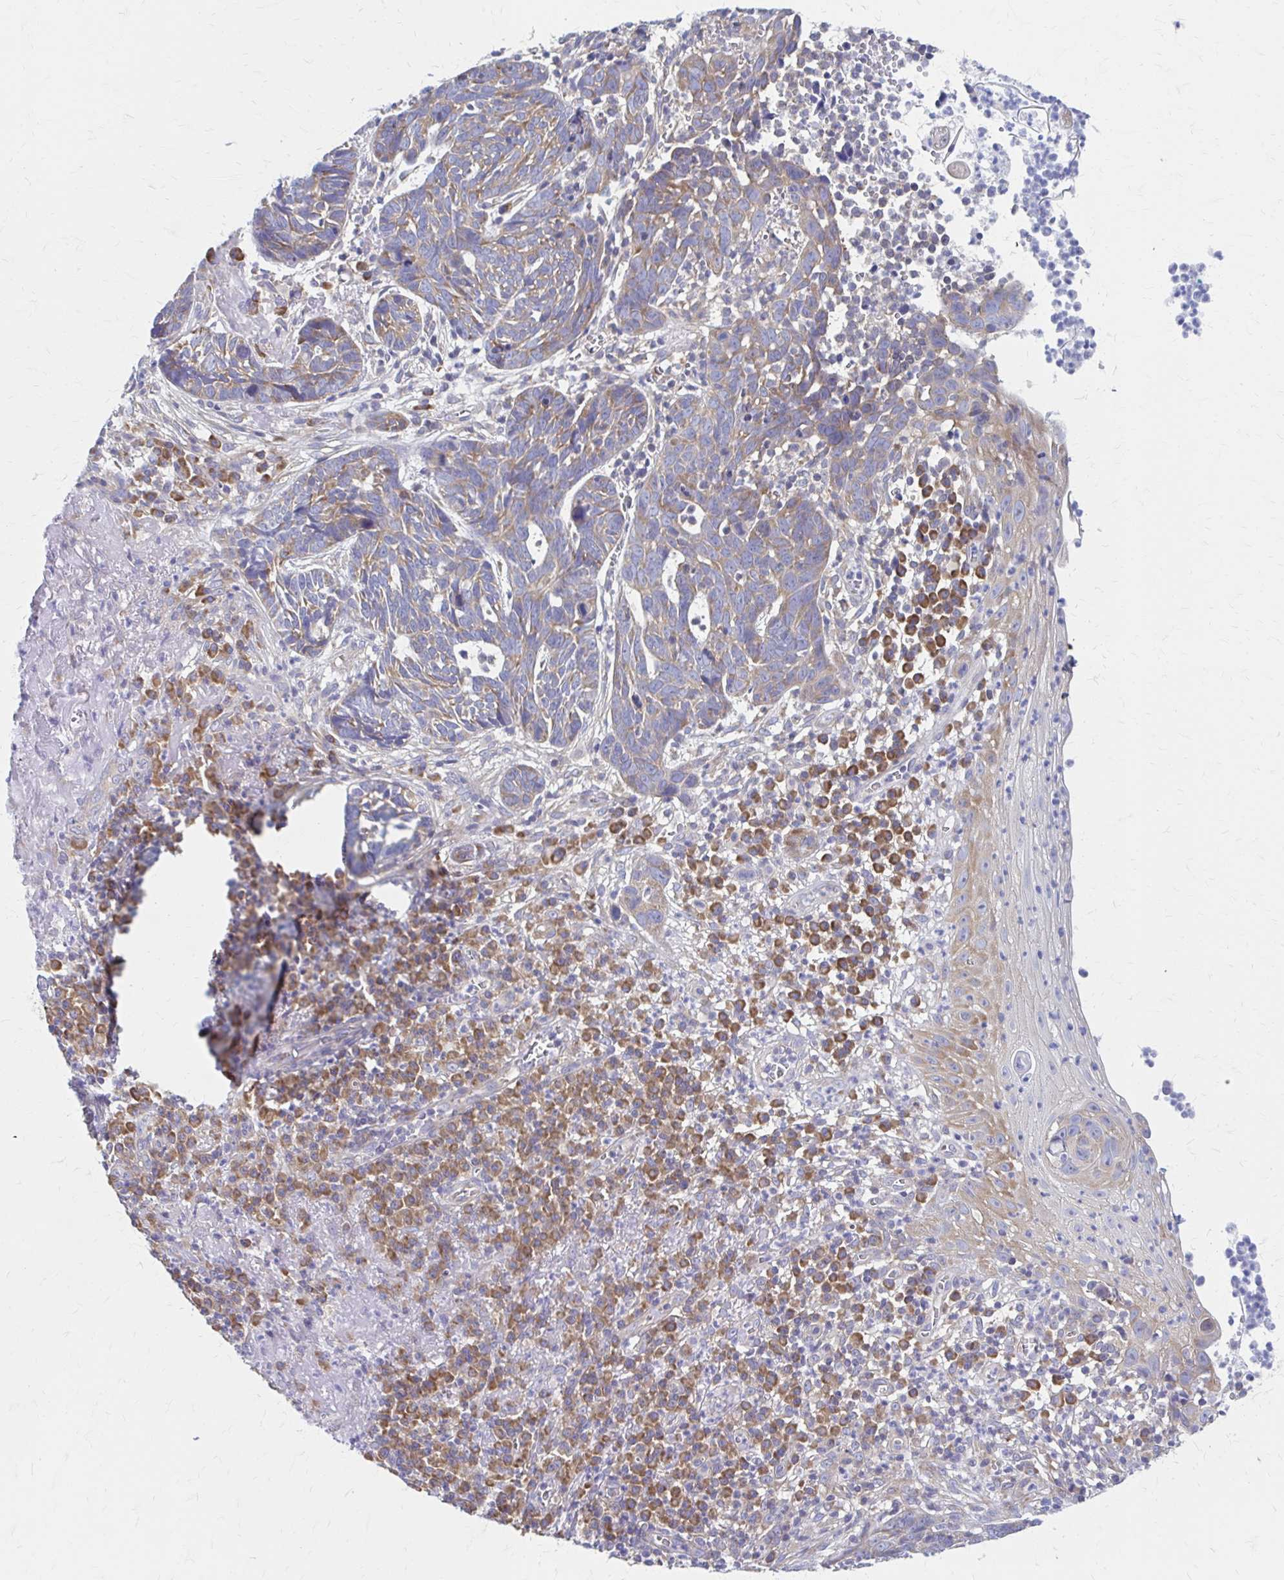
{"staining": {"intensity": "moderate", "quantity": "25%-75%", "location": "cytoplasmic/membranous"}, "tissue": "skin cancer", "cell_type": "Tumor cells", "image_type": "cancer", "snomed": [{"axis": "morphology", "description": "Basal cell carcinoma"}, {"axis": "topography", "description": "Skin"}, {"axis": "topography", "description": "Skin of face"}], "caption": "Human basal cell carcinoma (skin) stained with a protein marker demonstrates moderate staining in tumor cells.", "gene": "RPL27A", "patient": {"sex": "female", "age": 95}}